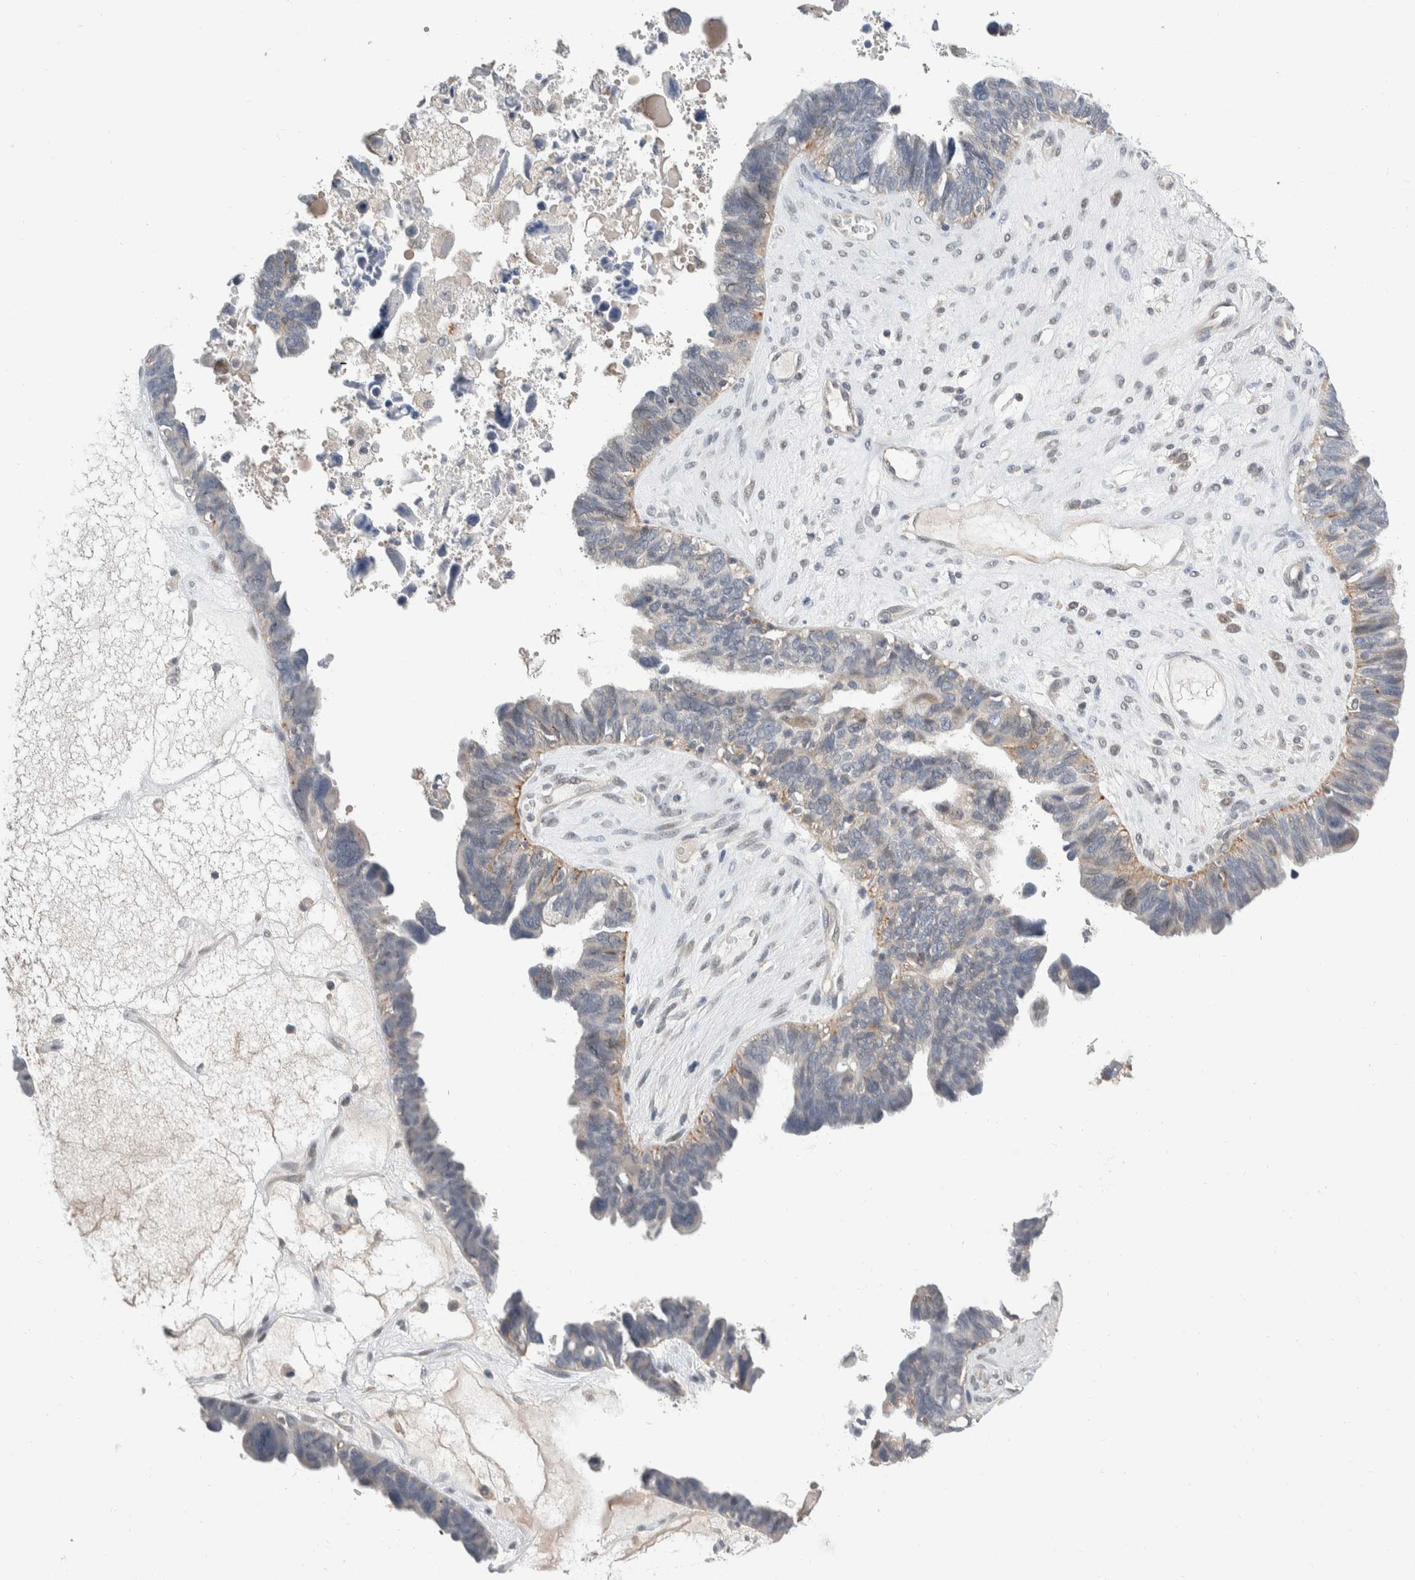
{"staining": {"intensity": "moderate", "quantity": "<25%", "location": "cytoplasmic/membranous"}, "tissue": "ovarian cancer", "cell_type": "Tumor cells", "image_type": "cancer", "snomed": [{"axis": "morphology", "description": "Cystadenocarcinoma, serous, NOS"}, {"axis": "topography", "description": "Ovary"}], "caption": "High-magnification brightfield microscopy of ovarian serous cystadenocarcinoma stained with DAB (3,3'-diaminobenzidine) (brown) and counterstained with hematoxylin (blue). tumor cells exhibit moderate cytoplasmic/membranous expression is present in about<25% of cells.", "gene": "SHPK", "patient": {"sex": "female", "age": 79}}